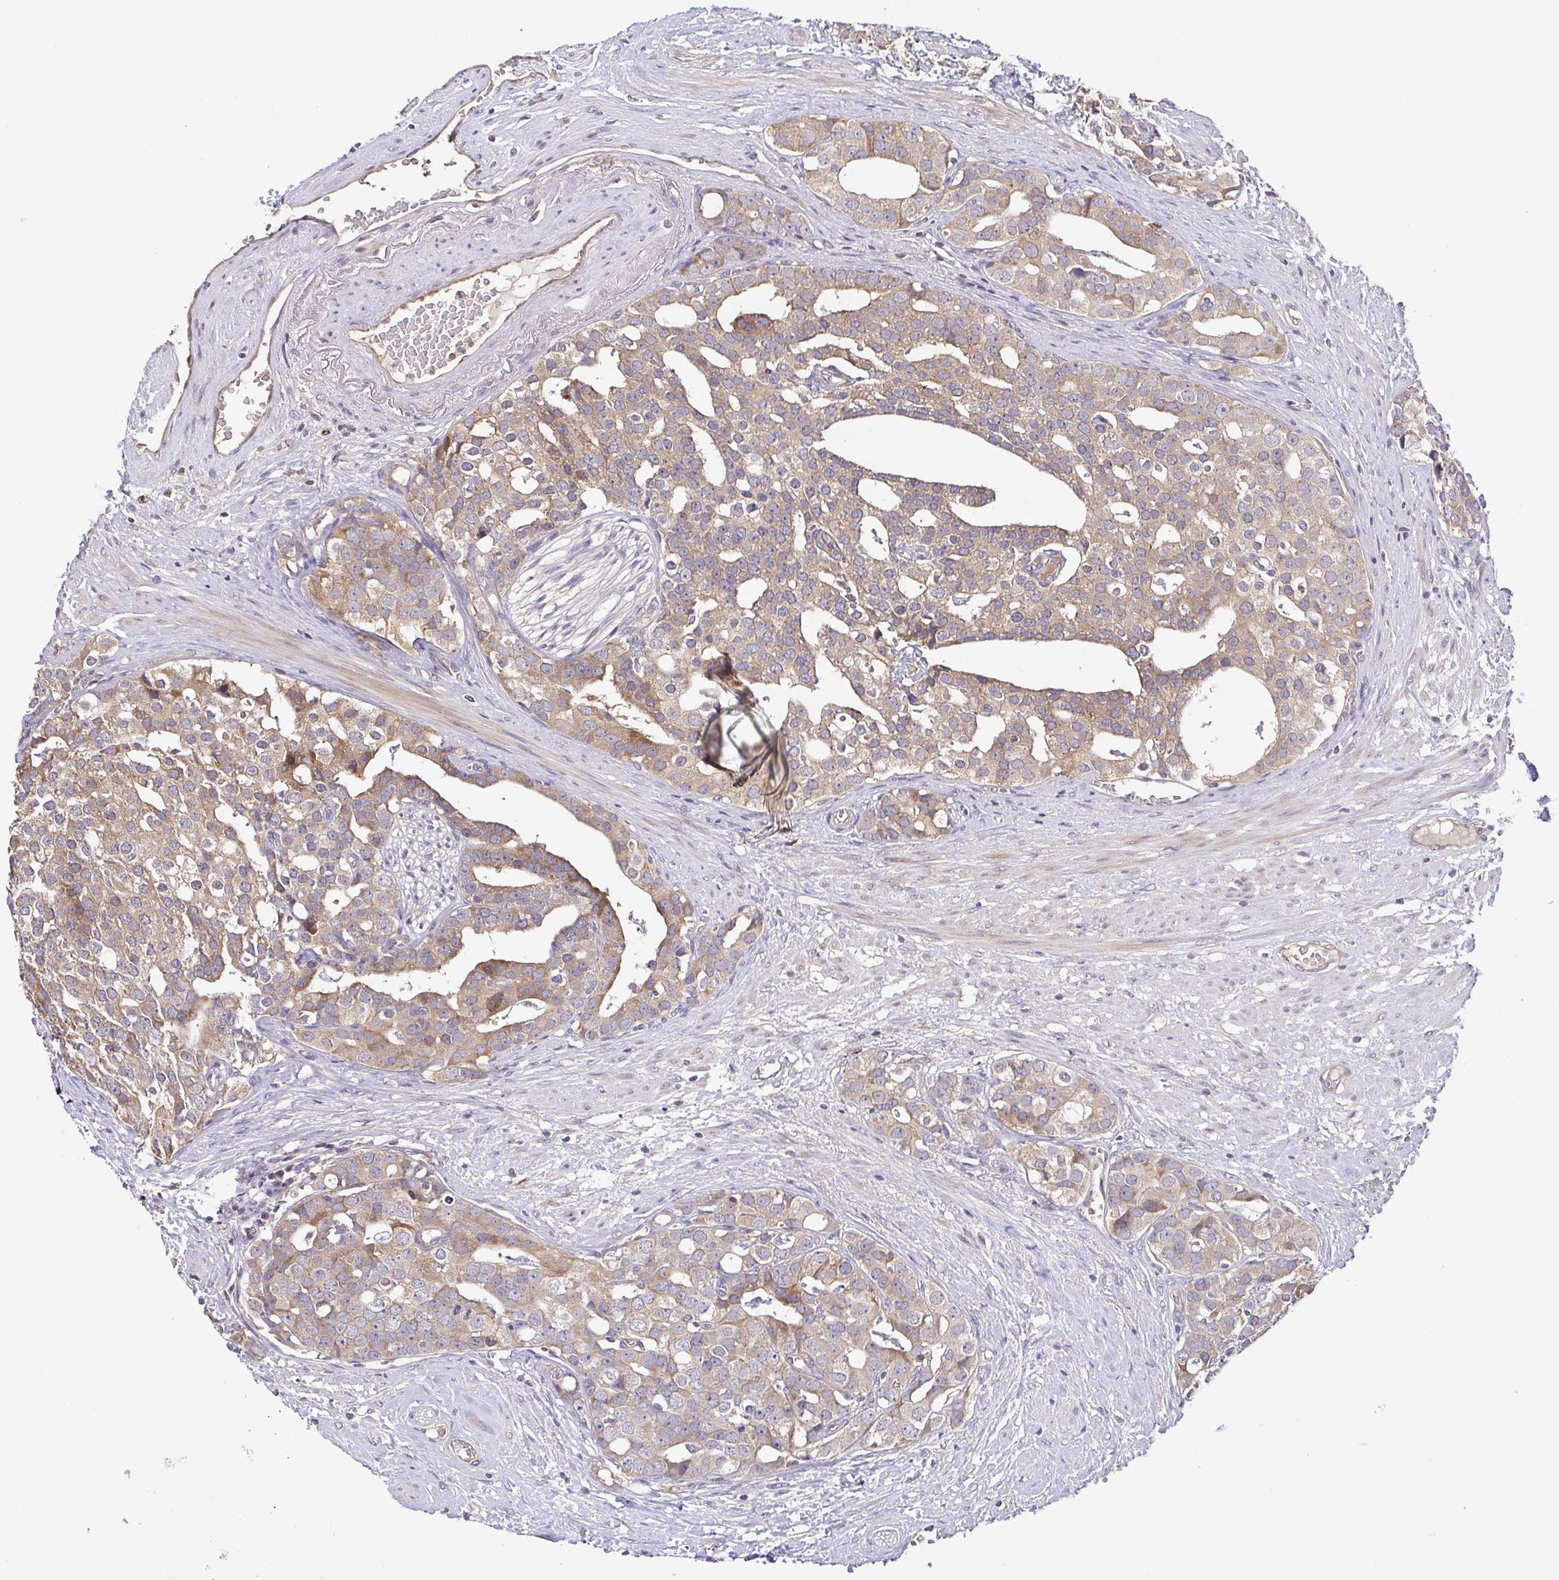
{"staining": {"intensity": "moderate", "quantity": ">75%", "location": "cytoplasmic/membranous"}, "tissue": "prostate cancer", "cell_type": "Tumor cells", "image_type": "cancer", "snomed": [{"axis": "morphology", "description": "Adenocarcinoma, High grade"}, {"axis": "topography", "description": "Prostate"}], "caption": "Prostate cancer was stained to show a protein in brown. There is medium levels of moderate cytoplasmic/membranous expression in approximately >75% of tumor cells.", "gene": "OSBPL7", "patient": {"sex": "male", "age": 71}}